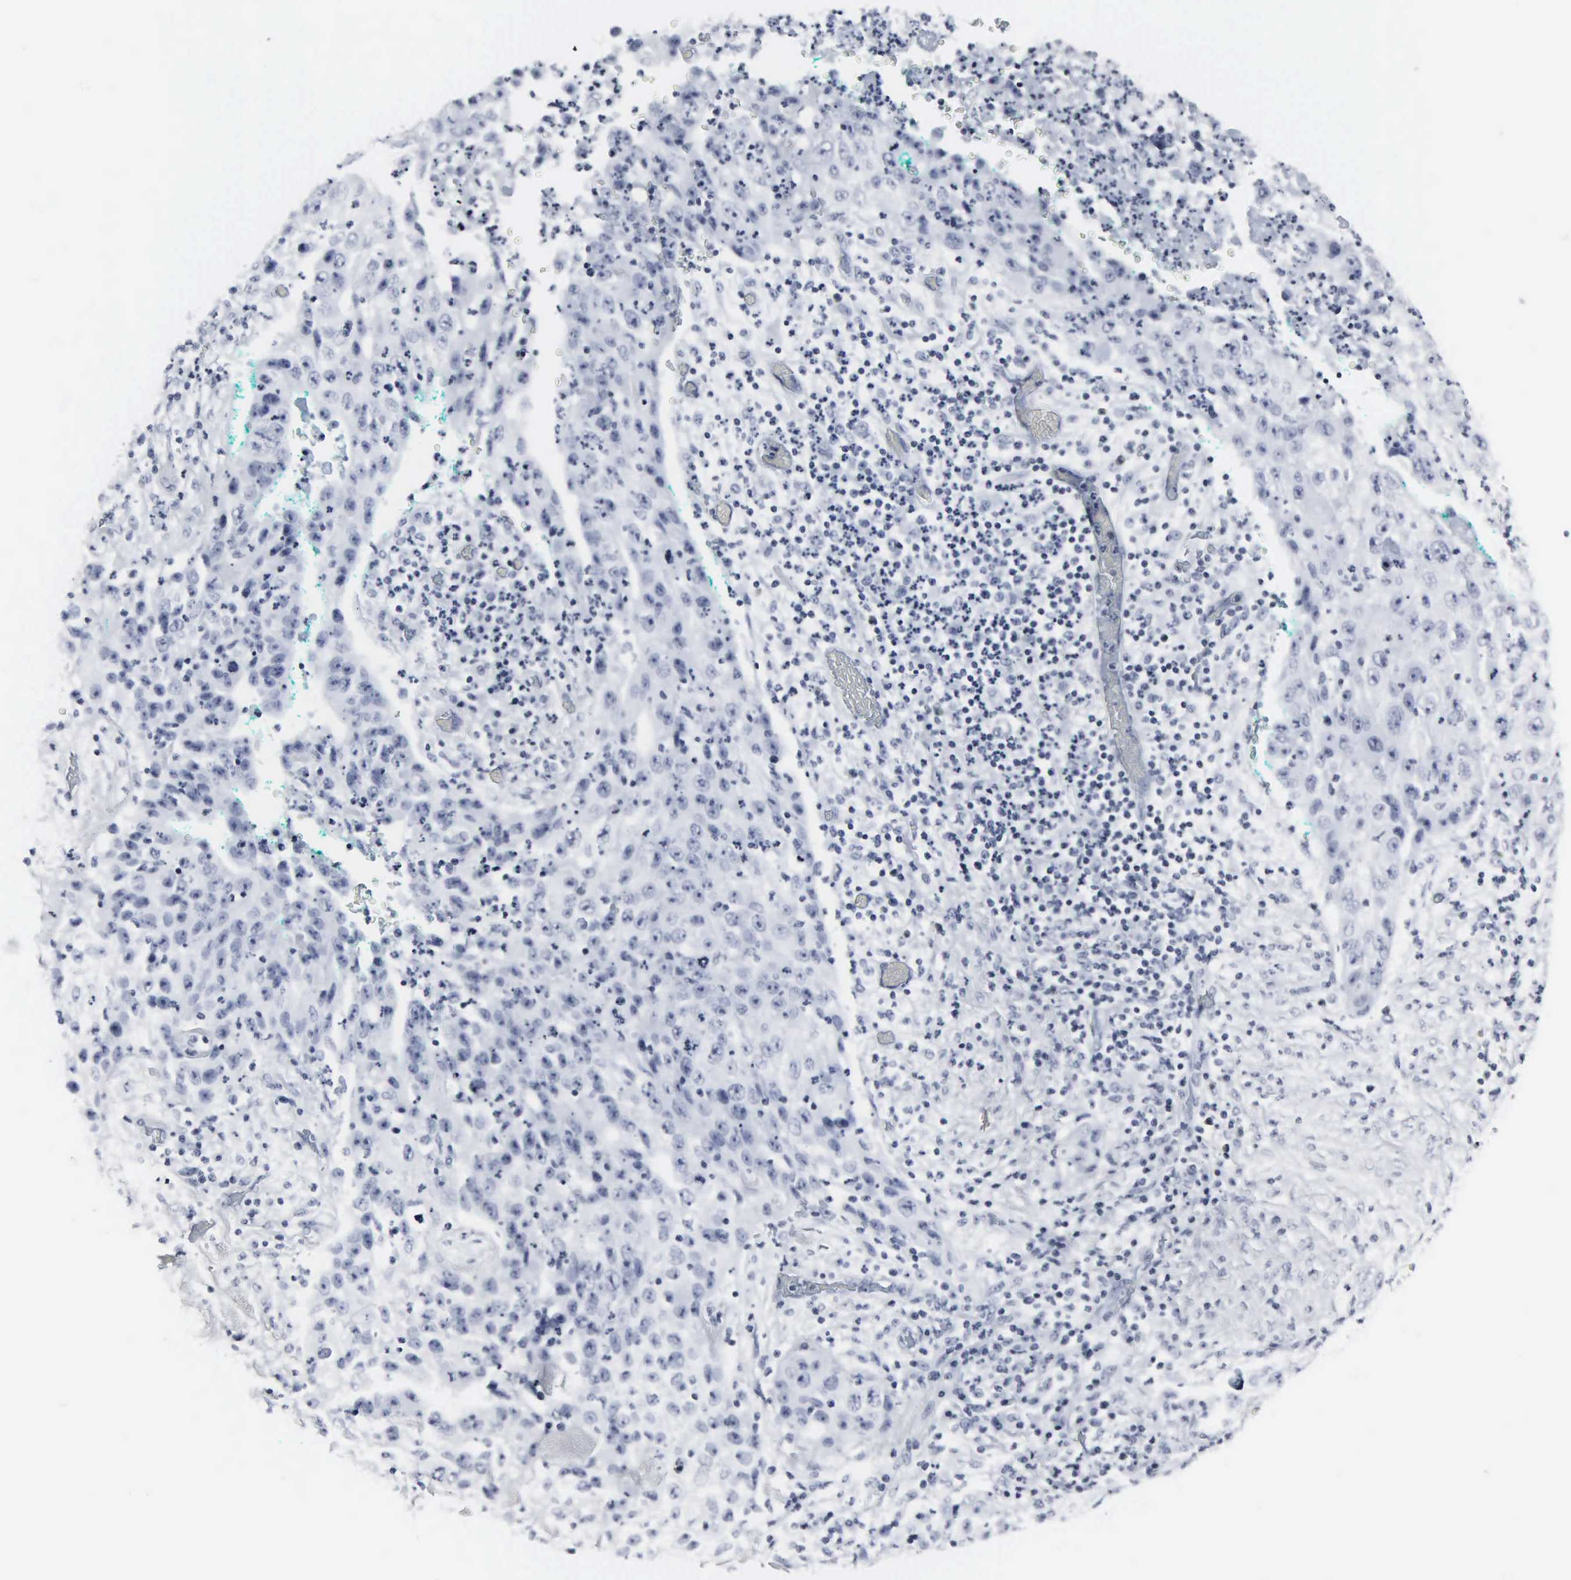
{"staining": {"intensity": "negative", "quantity": "none", "location": "none"}, "tissue": "lung cancer", "cell_type": "Tumor cells", "image_type": "cancer", "snomed": [{"axis": "morphology", "description": "Squamous cell carcinoma, NOS"}, {"axis": "topography", "description": "Lung"}], "caption": "There is no significant positivity in tumor cells of lung squamous cell carcinoma.", "gene": "DGCR2", "patient": {"sex": "male", "age": 64}}